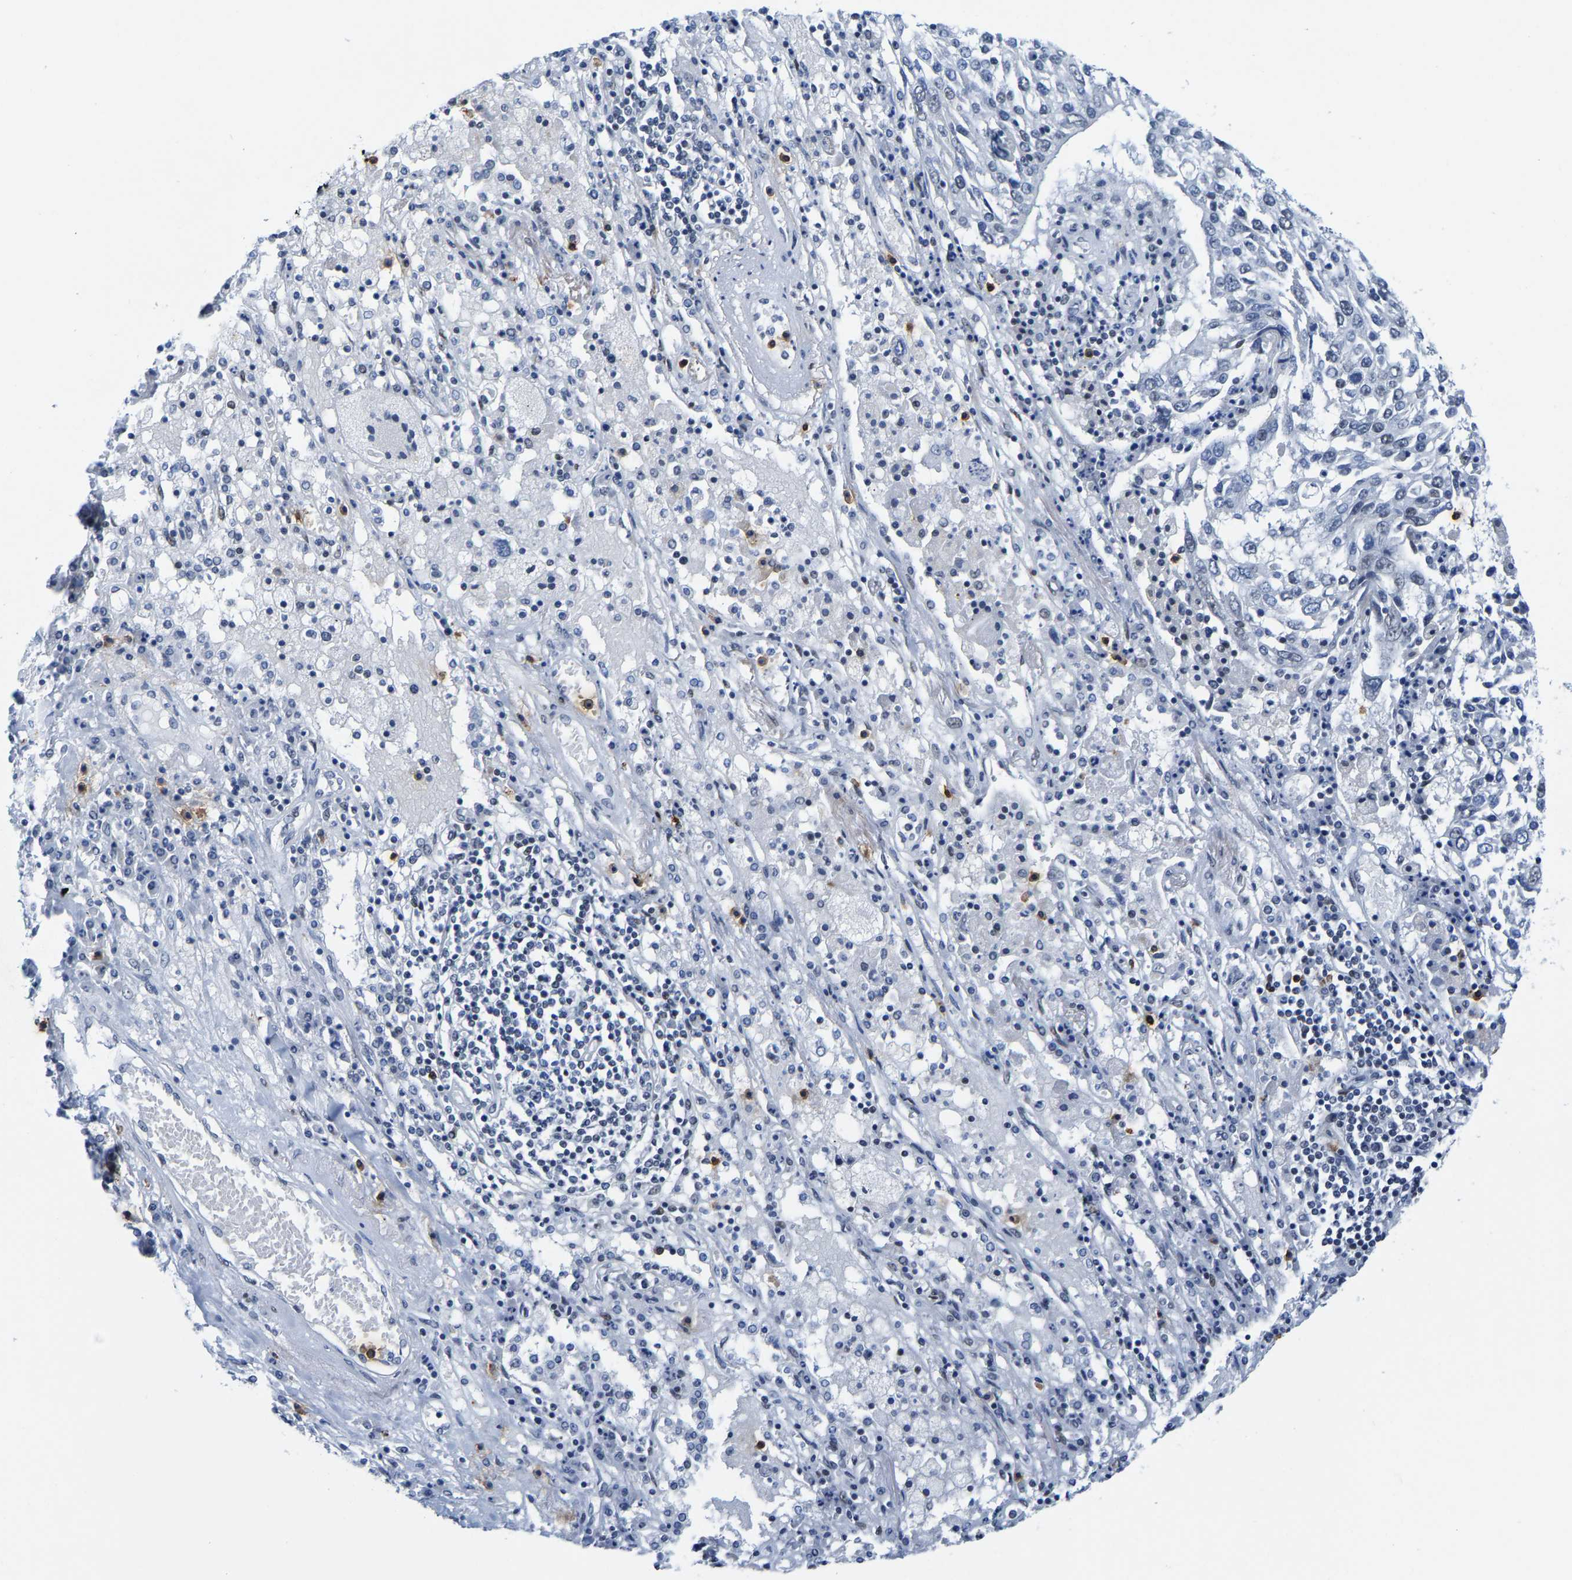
{"staining": {"intensity": "negative", "quantity": "none", "location": "none"}, "tissue": "lung cancer", "cell_type": "Tumor cells", "image_type": "cancer", "snomed": [{"axis": "morphology", "description": "Squamous cell carcinoma, NOS"}, {"axis": "topography", "description": "Lung"}], "caption": "Micrograph shows no significant protein staining in tumor cells of lung cancer (squamous cell carcinoma).", "gene": "SETD1B", "patient": {"sex": "male", "age": 65}}